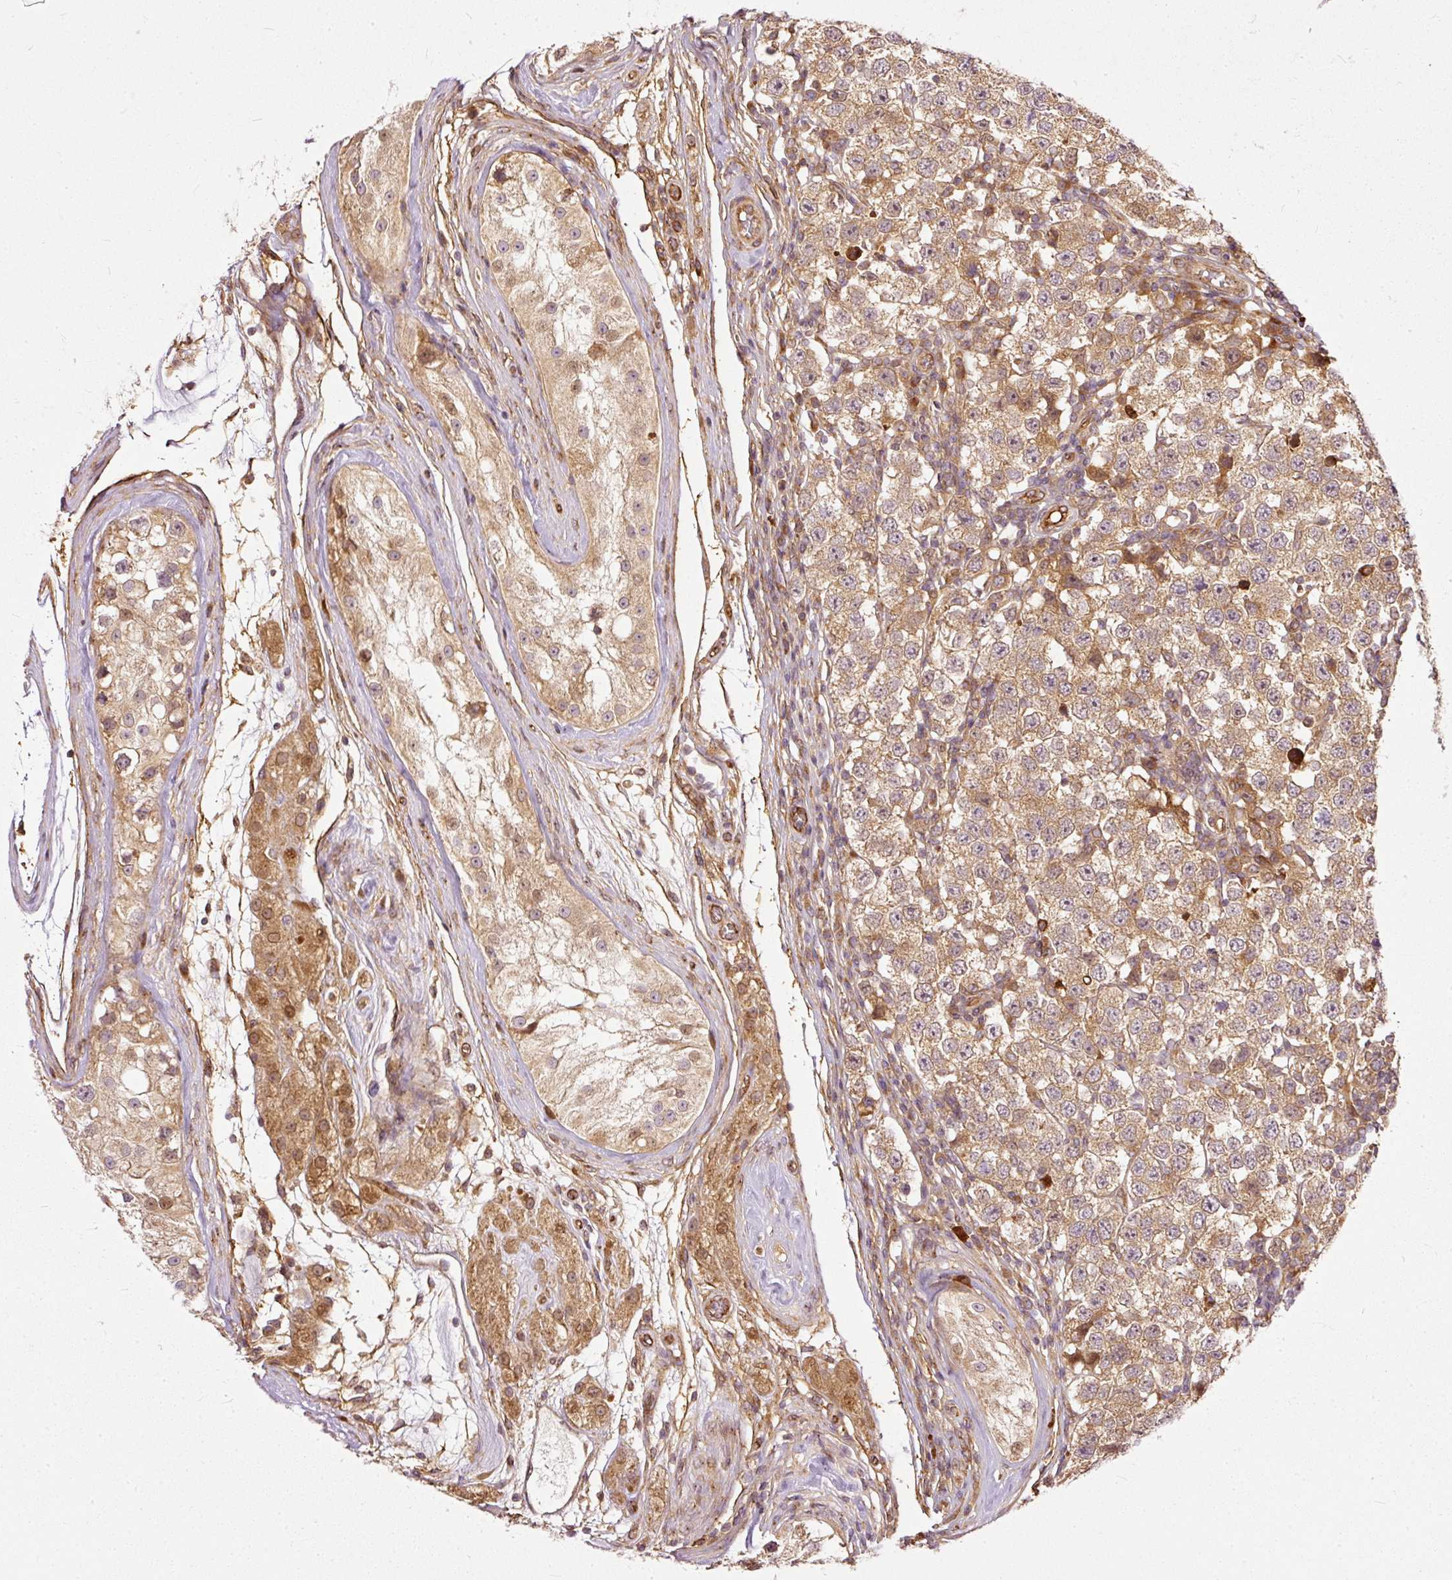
{"staining": {"intensity": "moderate", "quantity": ">75%", "location": "cytoplasmic/membranous"}, "tissue": "testis cancer", "cell_type": "Tumor cells", "image_type": "cancer", "snomed": [{"axis": "morphology", "description": "Seminoma, NOS"}, {"axis": "topography", "description": "Testis"}], "caption": "Approximately >75% of tumor cells in testis cancer (seminoma) display moderate cytoplasmic/membranous protein positivity as visualized by brown immunohistochemical staining.", "gene": "MIF4GD", "patient": {"sex": "male", "age": 34}}